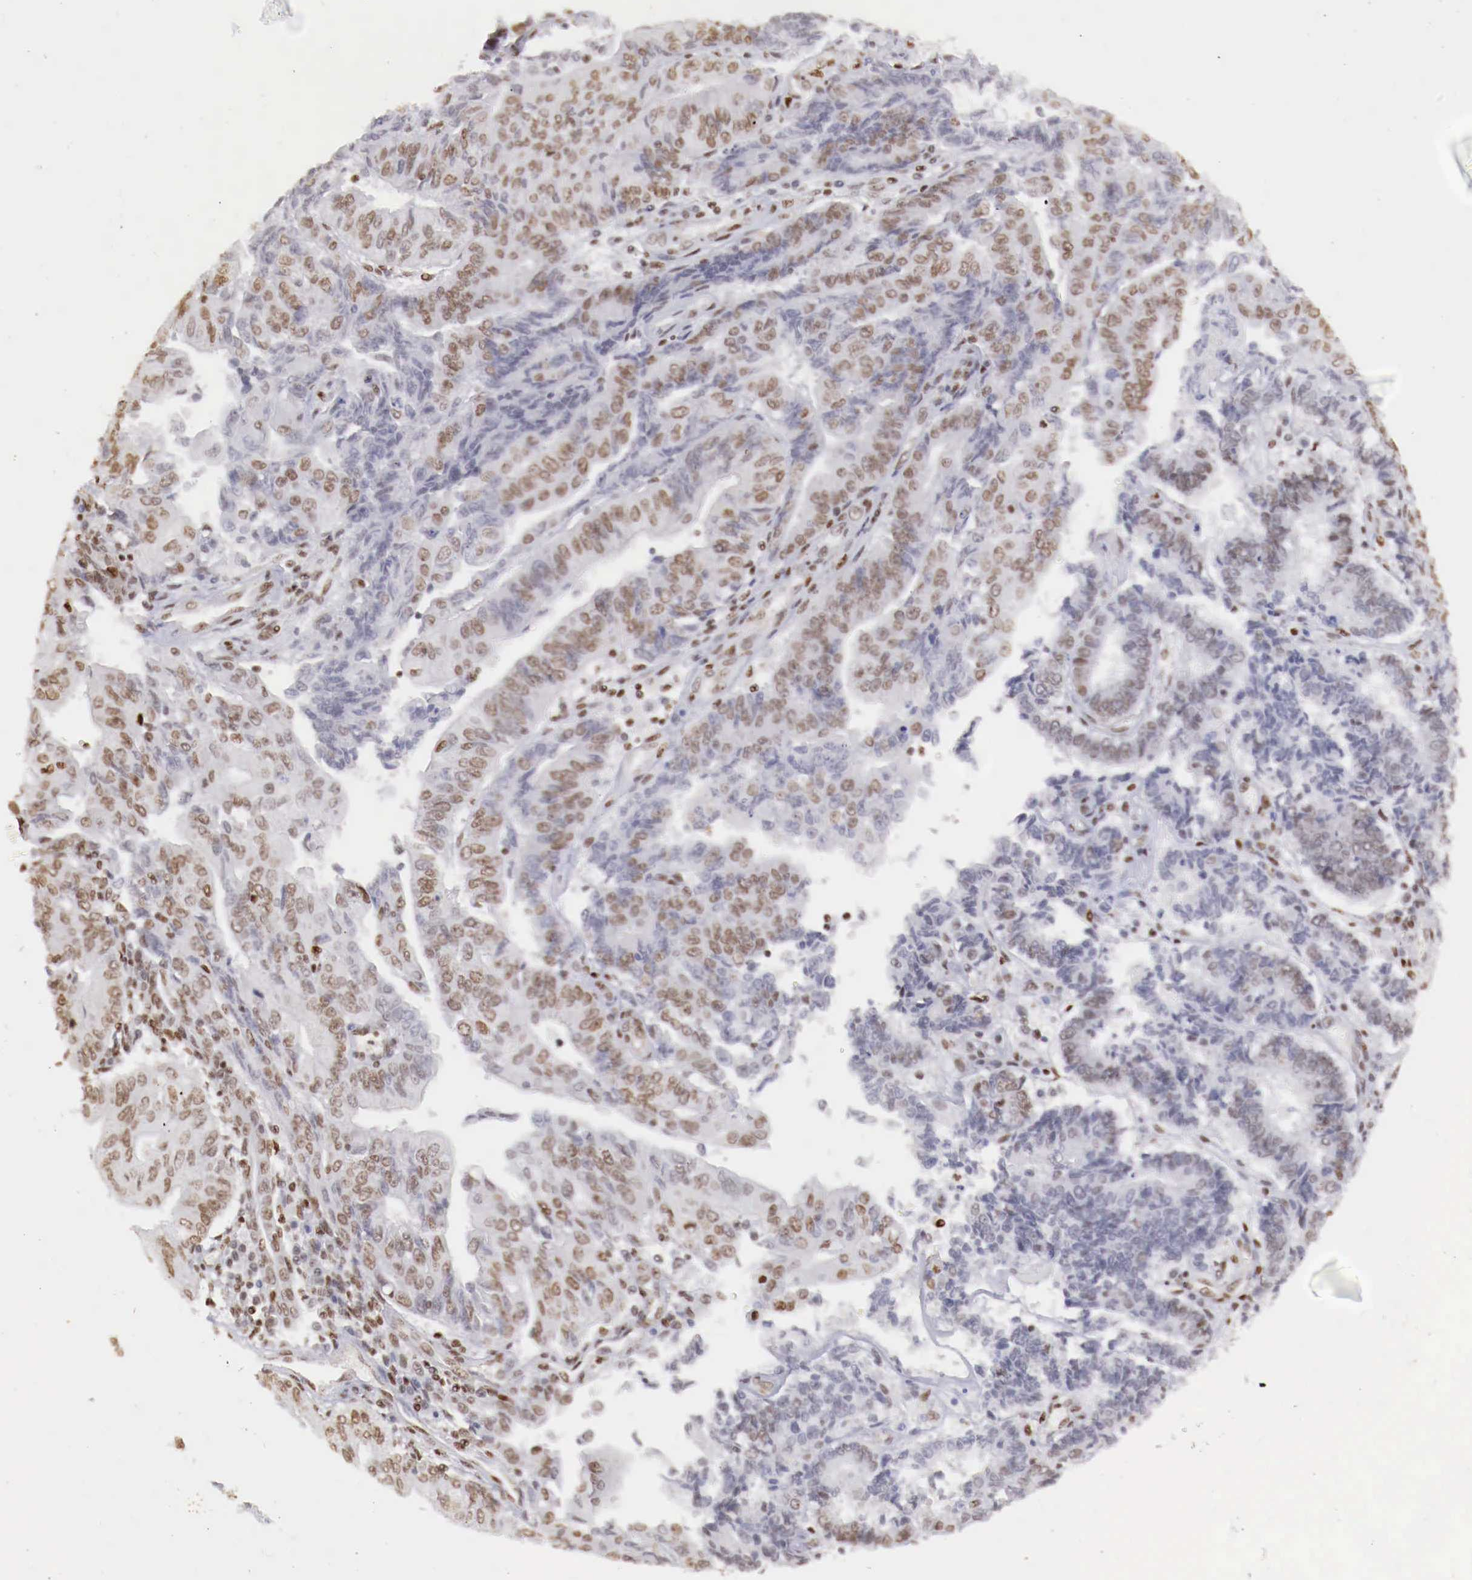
{"staining": {"intensity": "weak", "quantity": ">75%", "location": "nuclear"}, "tissue": "endometrial cancer", "cell_type": "Tumor cells", "image_type": "cancer", "snomed": [{"axis": "morphology", "description": "Adenocarcinoma, NOS"}, {"axis": "topography", "description": "Endometrium"}], "caption": "Human endometrial adenocarcinoma stained with a brown dye shows weak nuclear positive positivity in approximately >75% of tumor cells.", "gene": "MAX", "patient": {"sex": "female", "age": 75}}